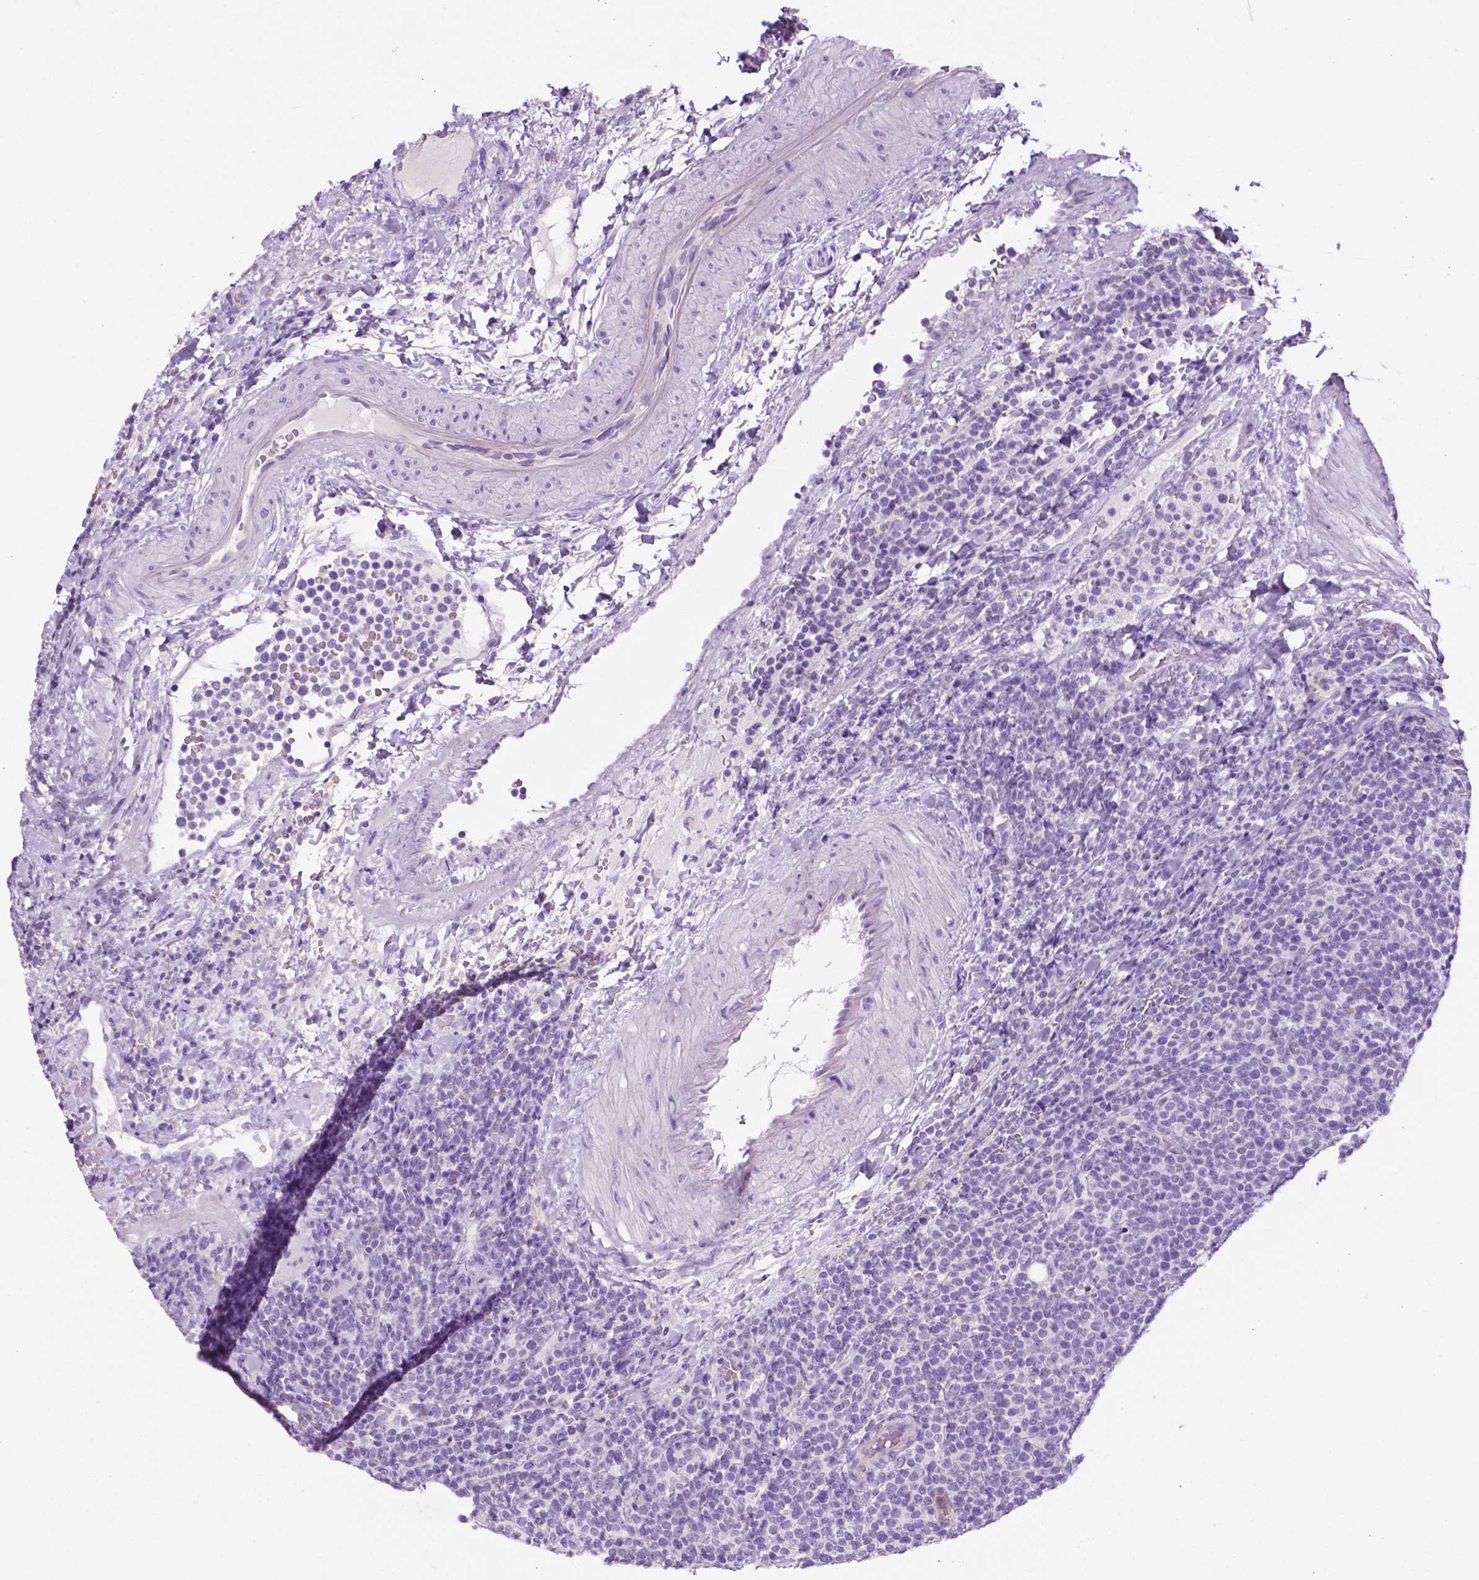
{"staining": {"intensity": "negative", "quantity": "none", "location": "none"}, "tissue": "lymphoma", "cell_type": "Tumor cells", "image_type": "cancer", "snomed": [{"axis": "morphology", "description": "Malignant lymphoma, non-Hodgkin's type, High grade"}, {"axis": "topography", "description": "Lymph node"}], "caption": "Protein analysis of lymphoma exhibits no significant expression in tumor cells.", "gene": "PHGR1", "patient": {"sex": "male", "age": 61}}